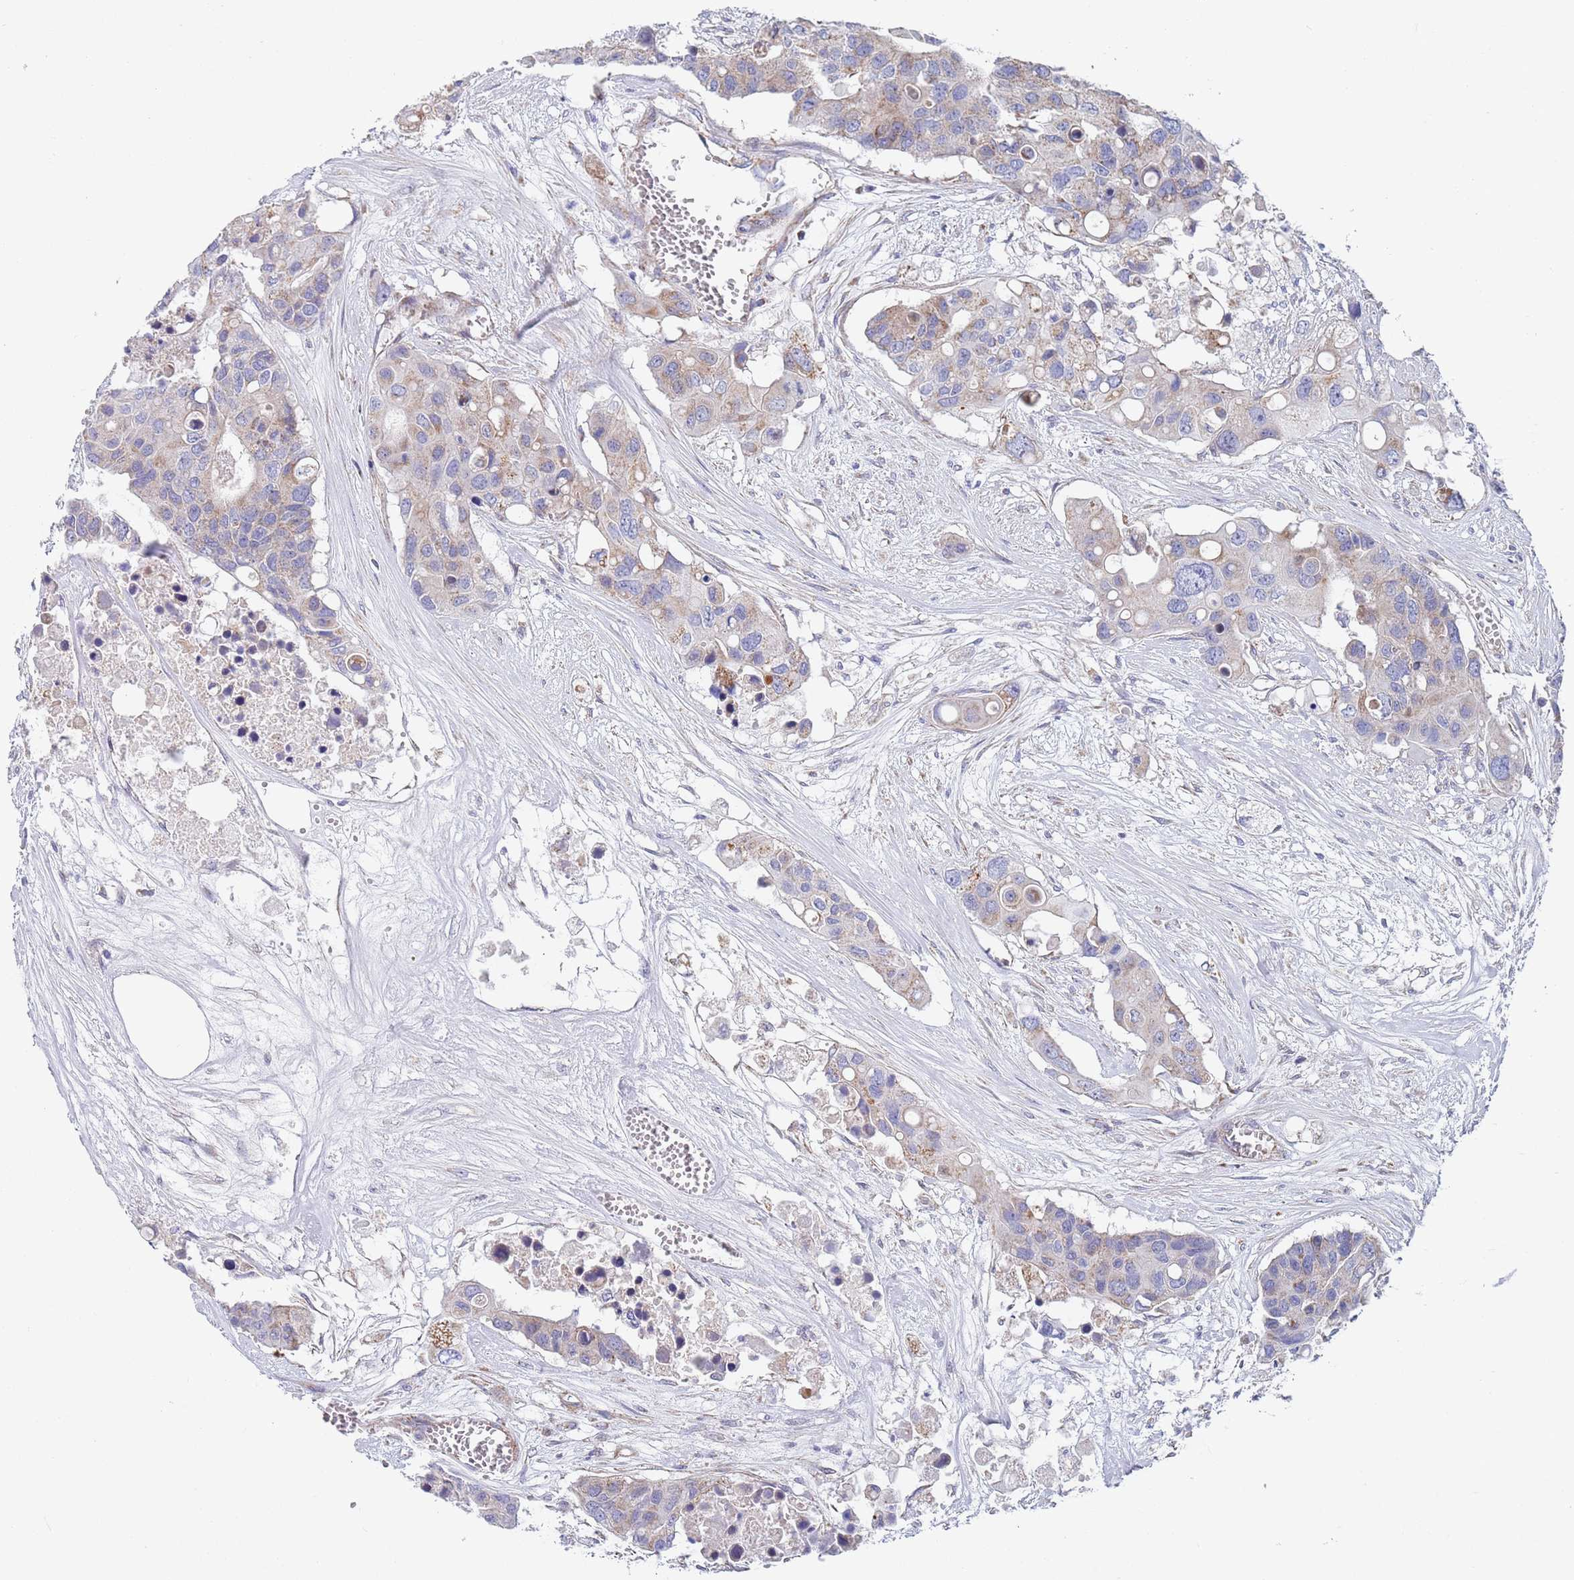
{"staining": {"intensity": "weak", "quantity": "<25%", "location": "cytoplasmic/membranous"}, "tissue": "colorectal cancer", "cell_type": "Tumor cells", "image_type": "cancer", "snomed": [{"axis": "morphology", "description": "Adenocarcinoma, NOS"}, {"axis": "topography", "description": "Colon"}], "caption": "A histopathology image of human adenocarcinoma (colorectal) is negative for staining in tumor cells.", "gene": "PWWP3A", "patient": {"sex": "male", "age": 77}}